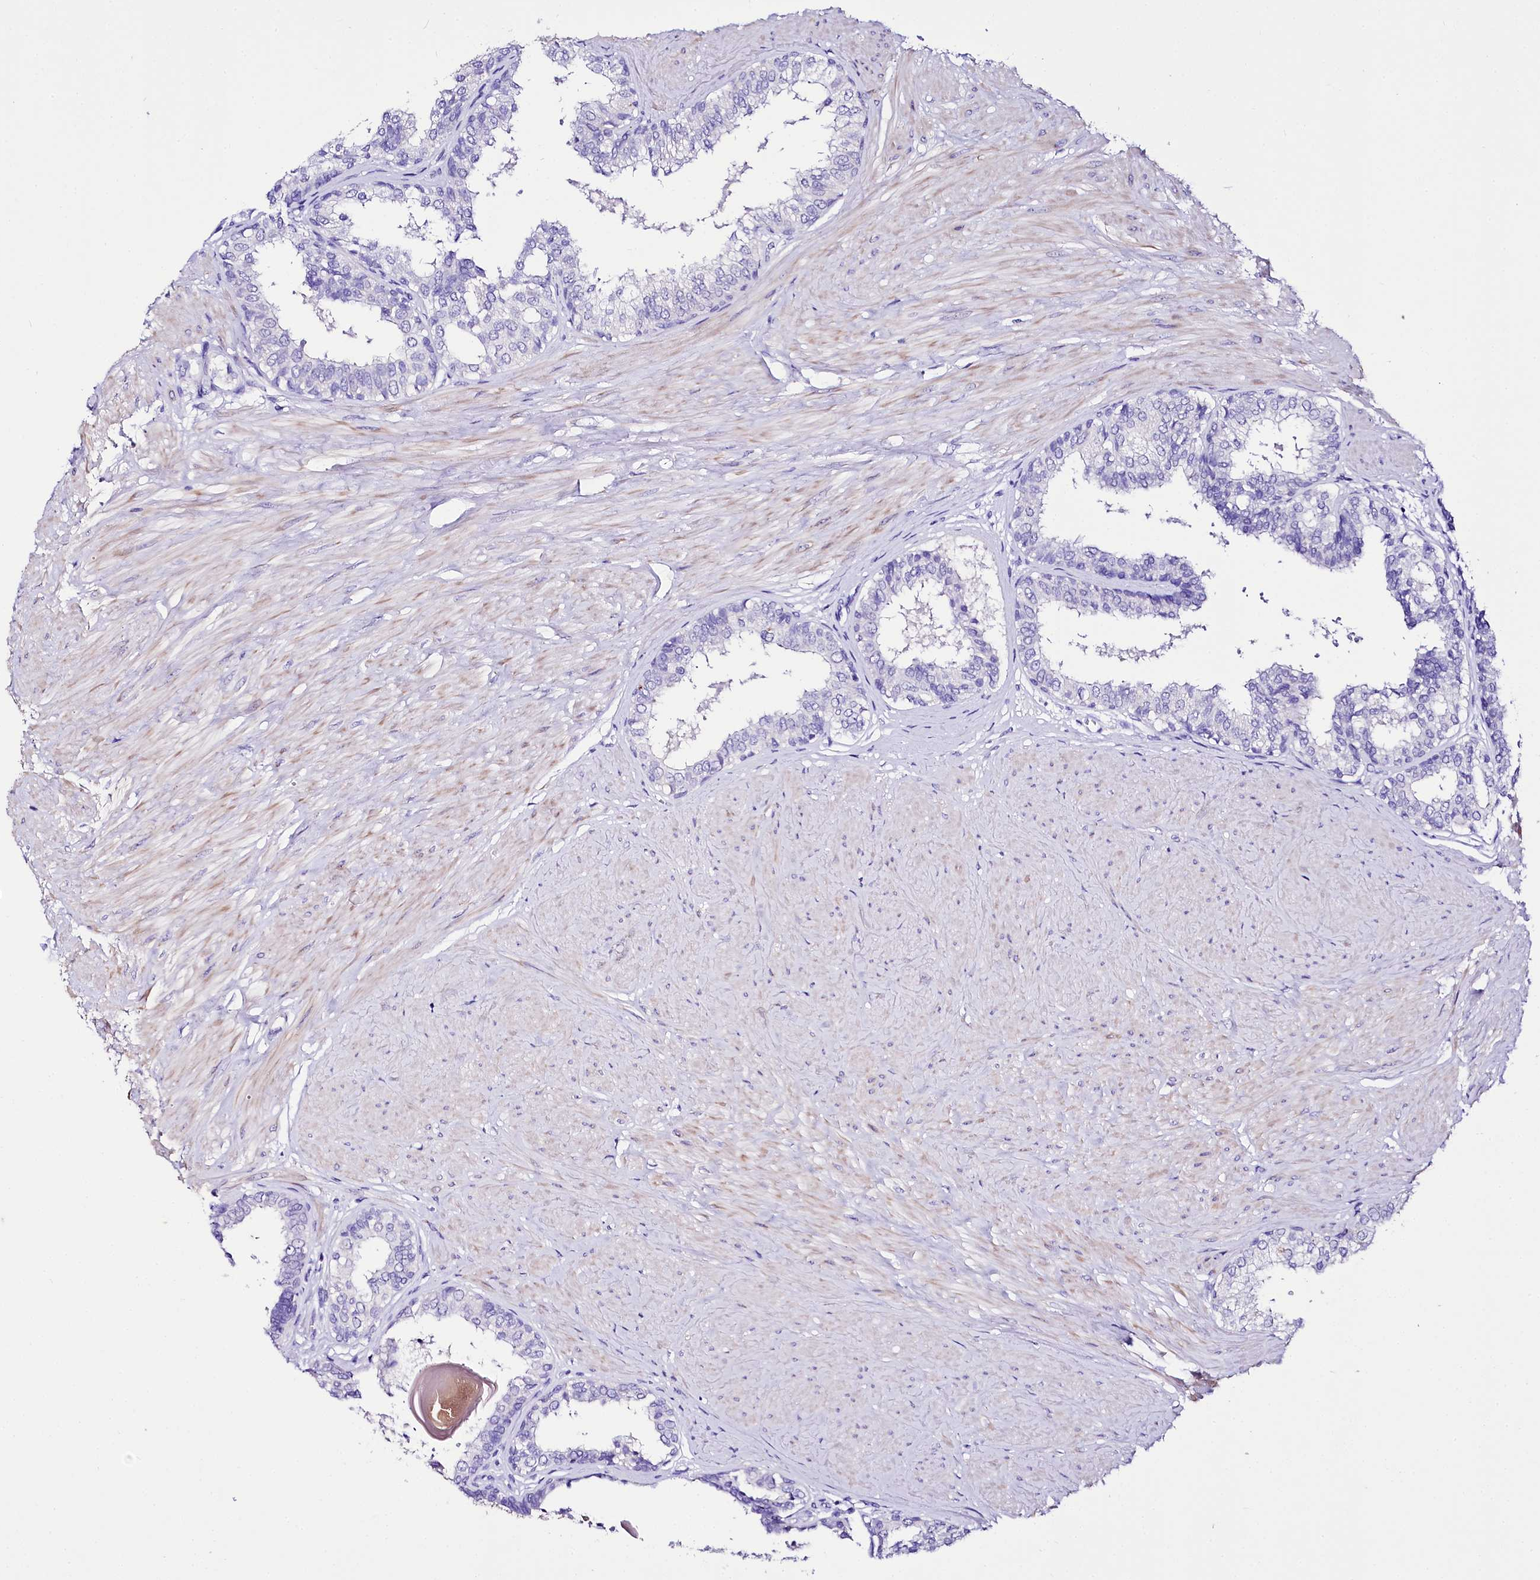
{"staining": {"intensity": "negative", "quantity": "none", "location": "none"}, "tissue": "prostate", "cell_type": "Glandular cells", "image_type": "normal", "snomed": [{"axis": "morphology", "description": "Normal tissue, NOS"}, {"axis": "topography", "description": "Prostate"}], "caption": "IHC photomicrograph of unremarkable prostate: human prostate stained with DAB (3,3'-diaminobenzidine) demonstrates no significant protein staining in glandular cells.", "gene": "A2ML1", "patient": {"sex": "male", "age": 48}}